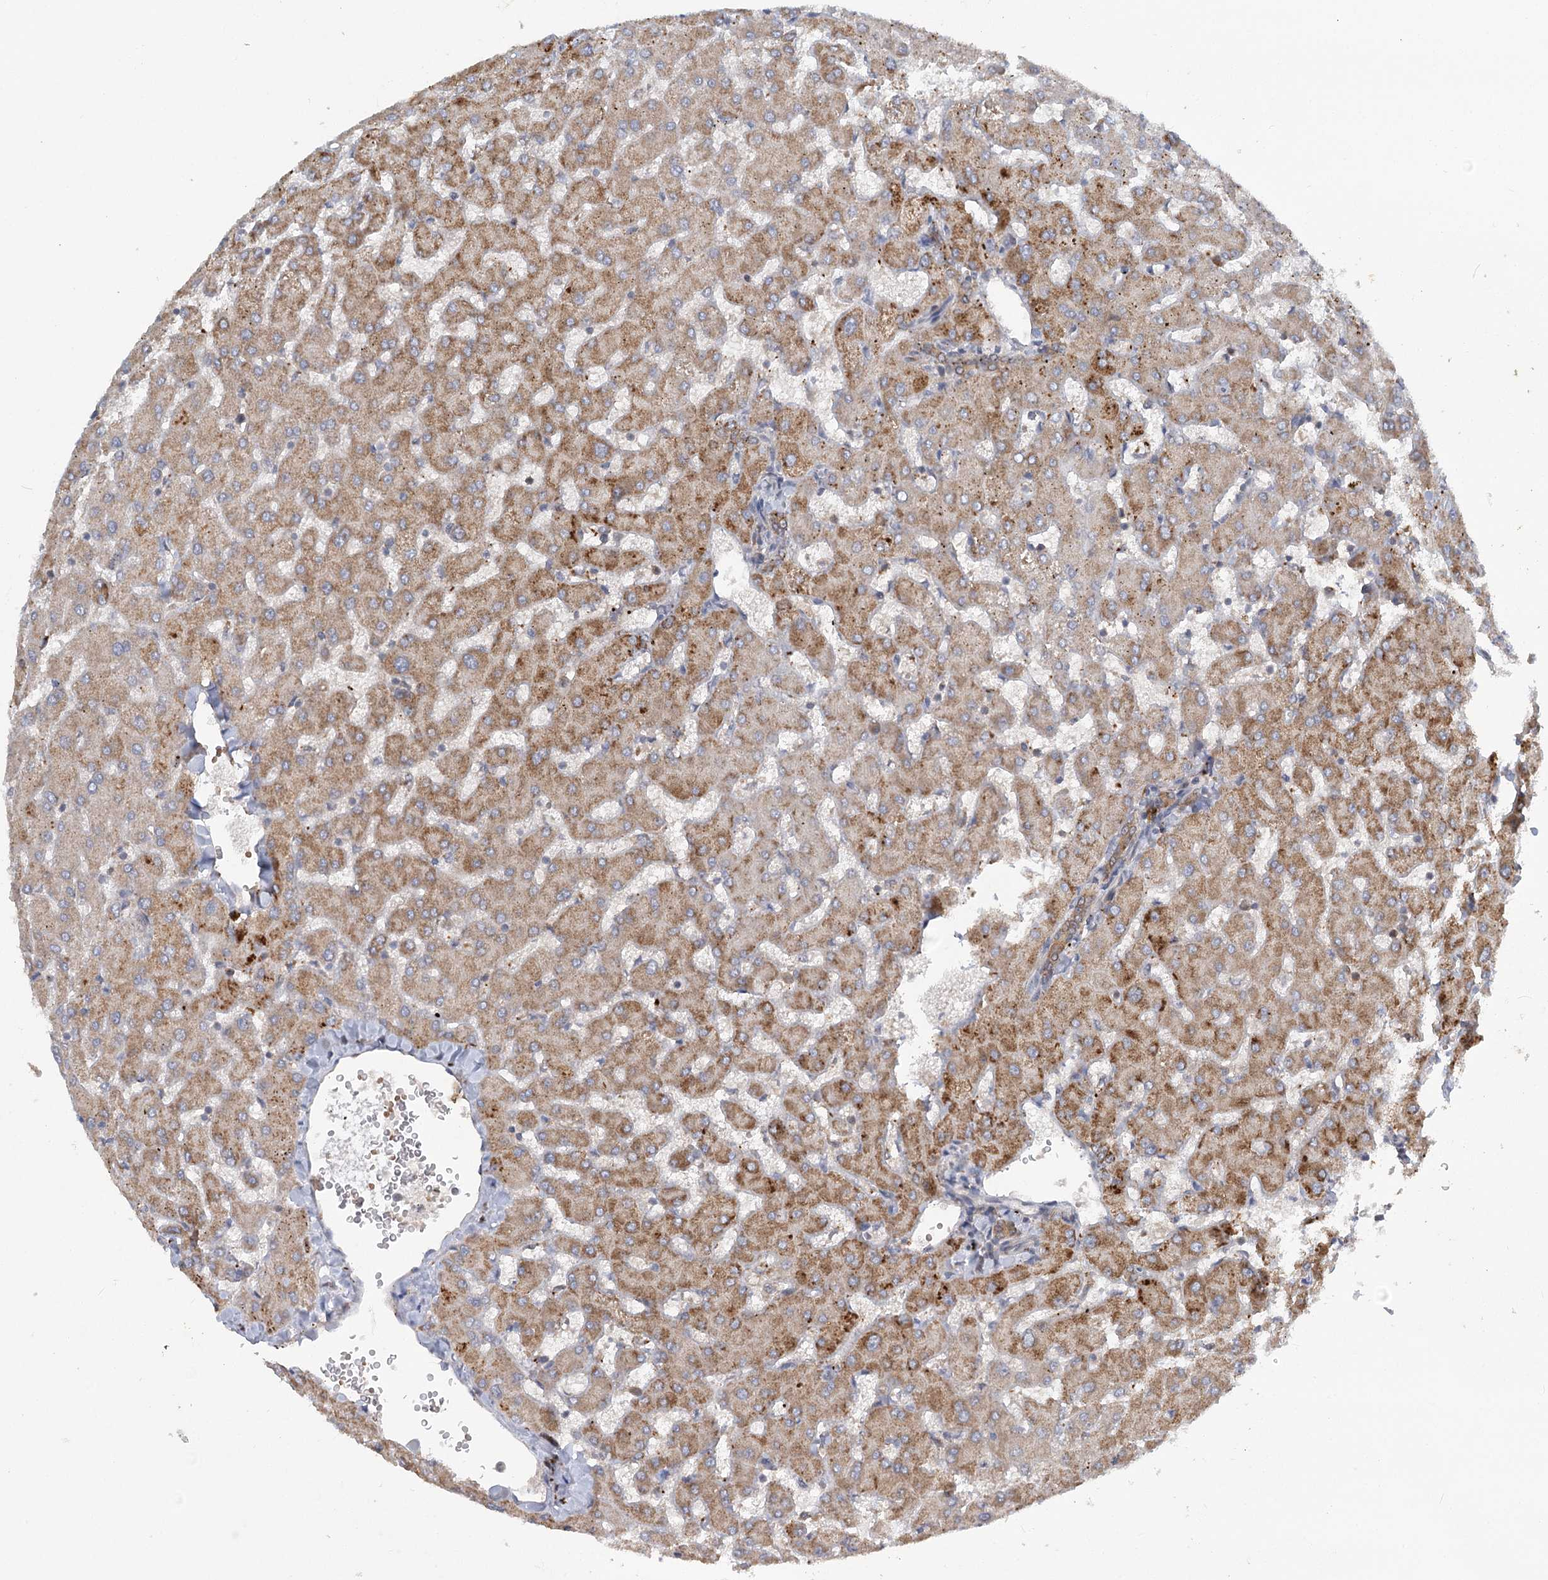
{"staining": {"intensity": "moderate", "quantity": ">75%", "location": "cytoplasmic/membranous"}, "tissue": "liver", "cell_type": "Cholangiocytes", "image_type": "normal", "snomed": [{"axis": "morphology", "description": "Normal tissue, NOS"}, {"axis": "topography", "description": "Liver"}], "caption": "Protein expression analysis of benign human liver reveals moderate cytoplasmic/membranous staining in about >75% of cholangiocytes.", "gene": "PYROXD2", "patient": {"sex": "female", "age": 63}}